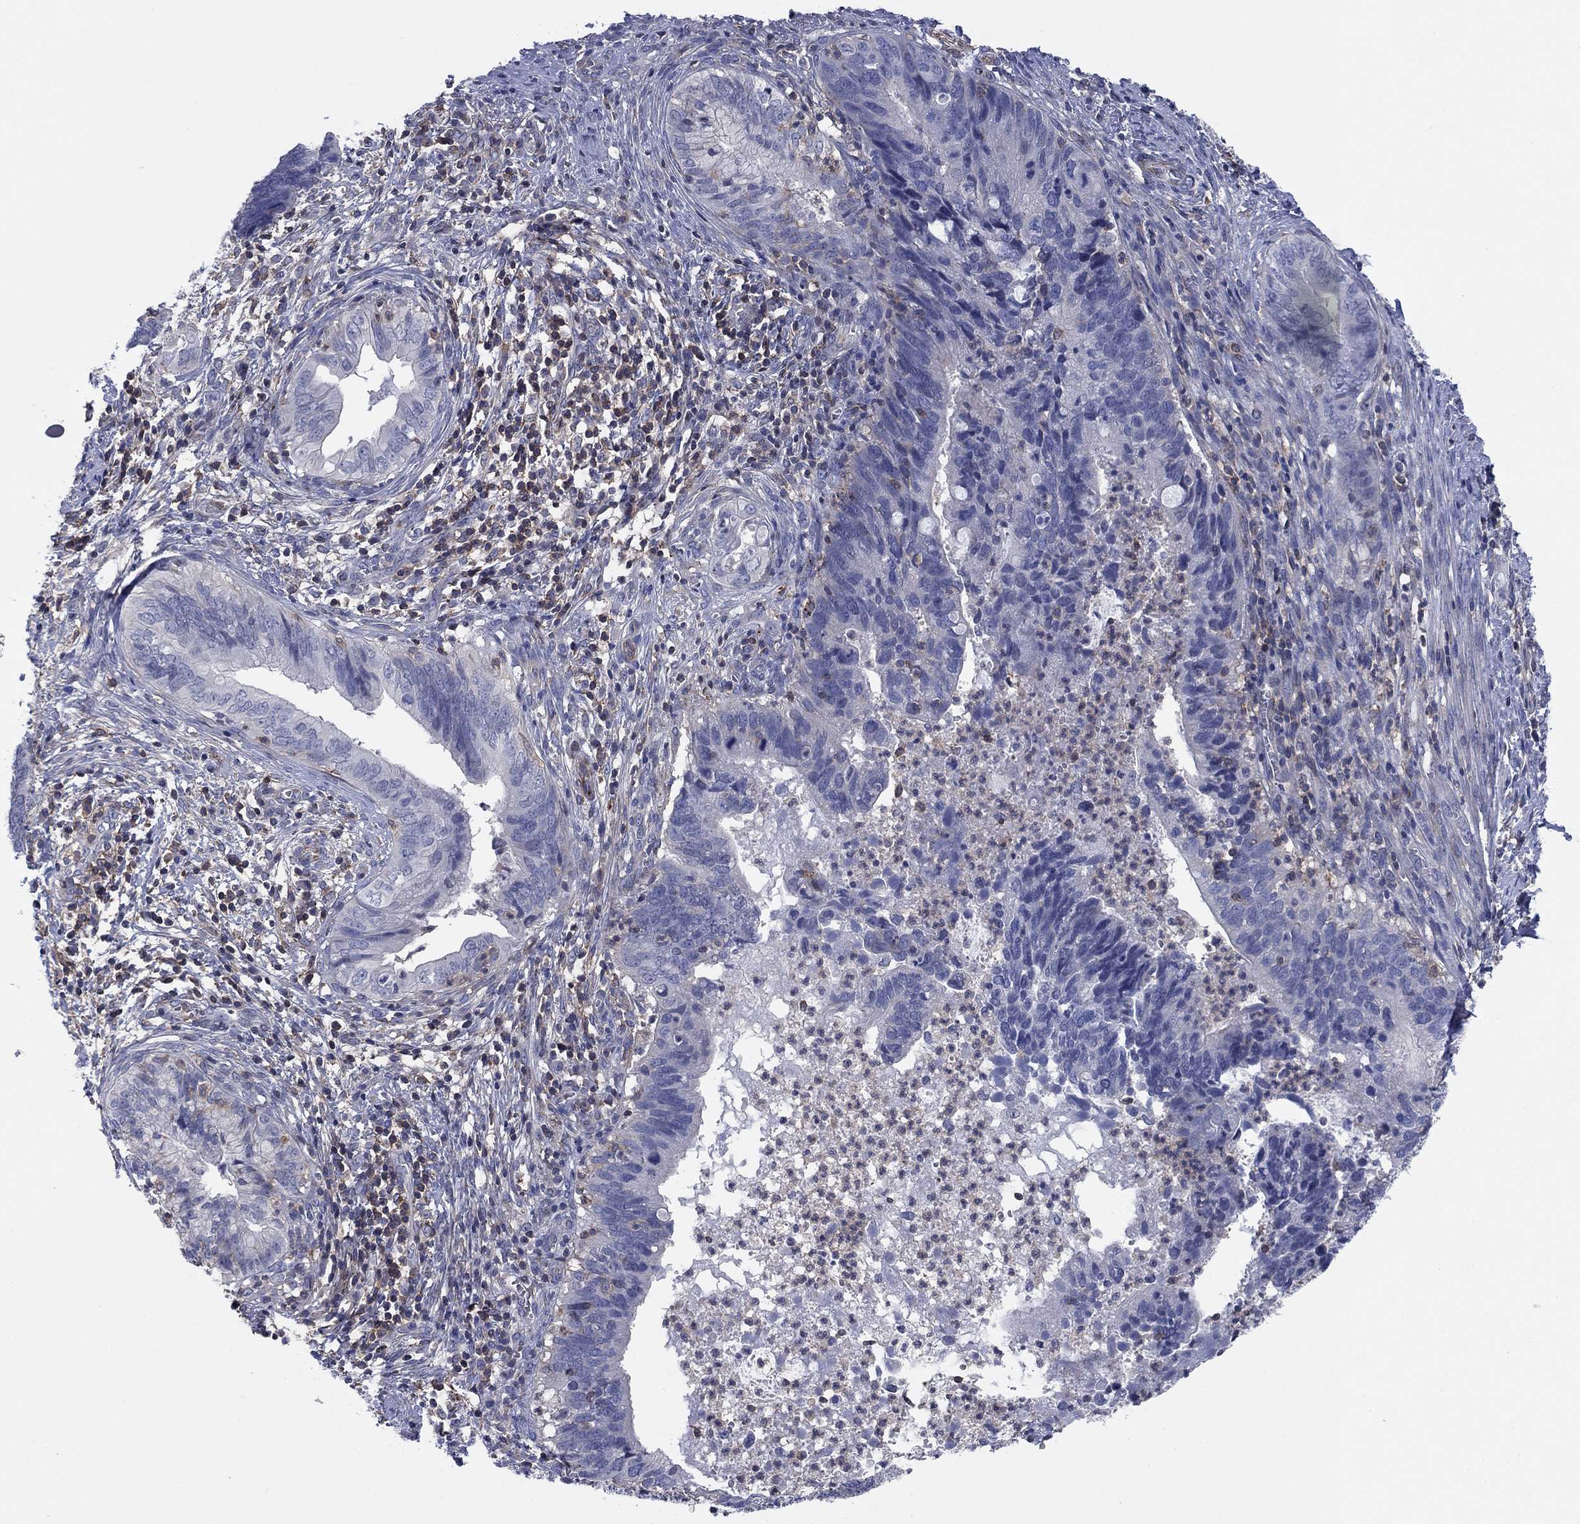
{"staining": {"intensity": "negative", "quantity": "none", "location": "none"}, "tissue": "cervical cancer", "cell_type": "Tumor cells", "image_type": "cancer", "snomed": [{"axis": "morphology", "description": "Adenocarcinoma, NOS"}, {"axis": "topography", "description": "Cervix"}], "caption": "Photomicrograph shows no protein staining in tumor cells of cervical cancer tissue.", "gene": "PSD4", "patient": {"sex": "female", "age": 42}}